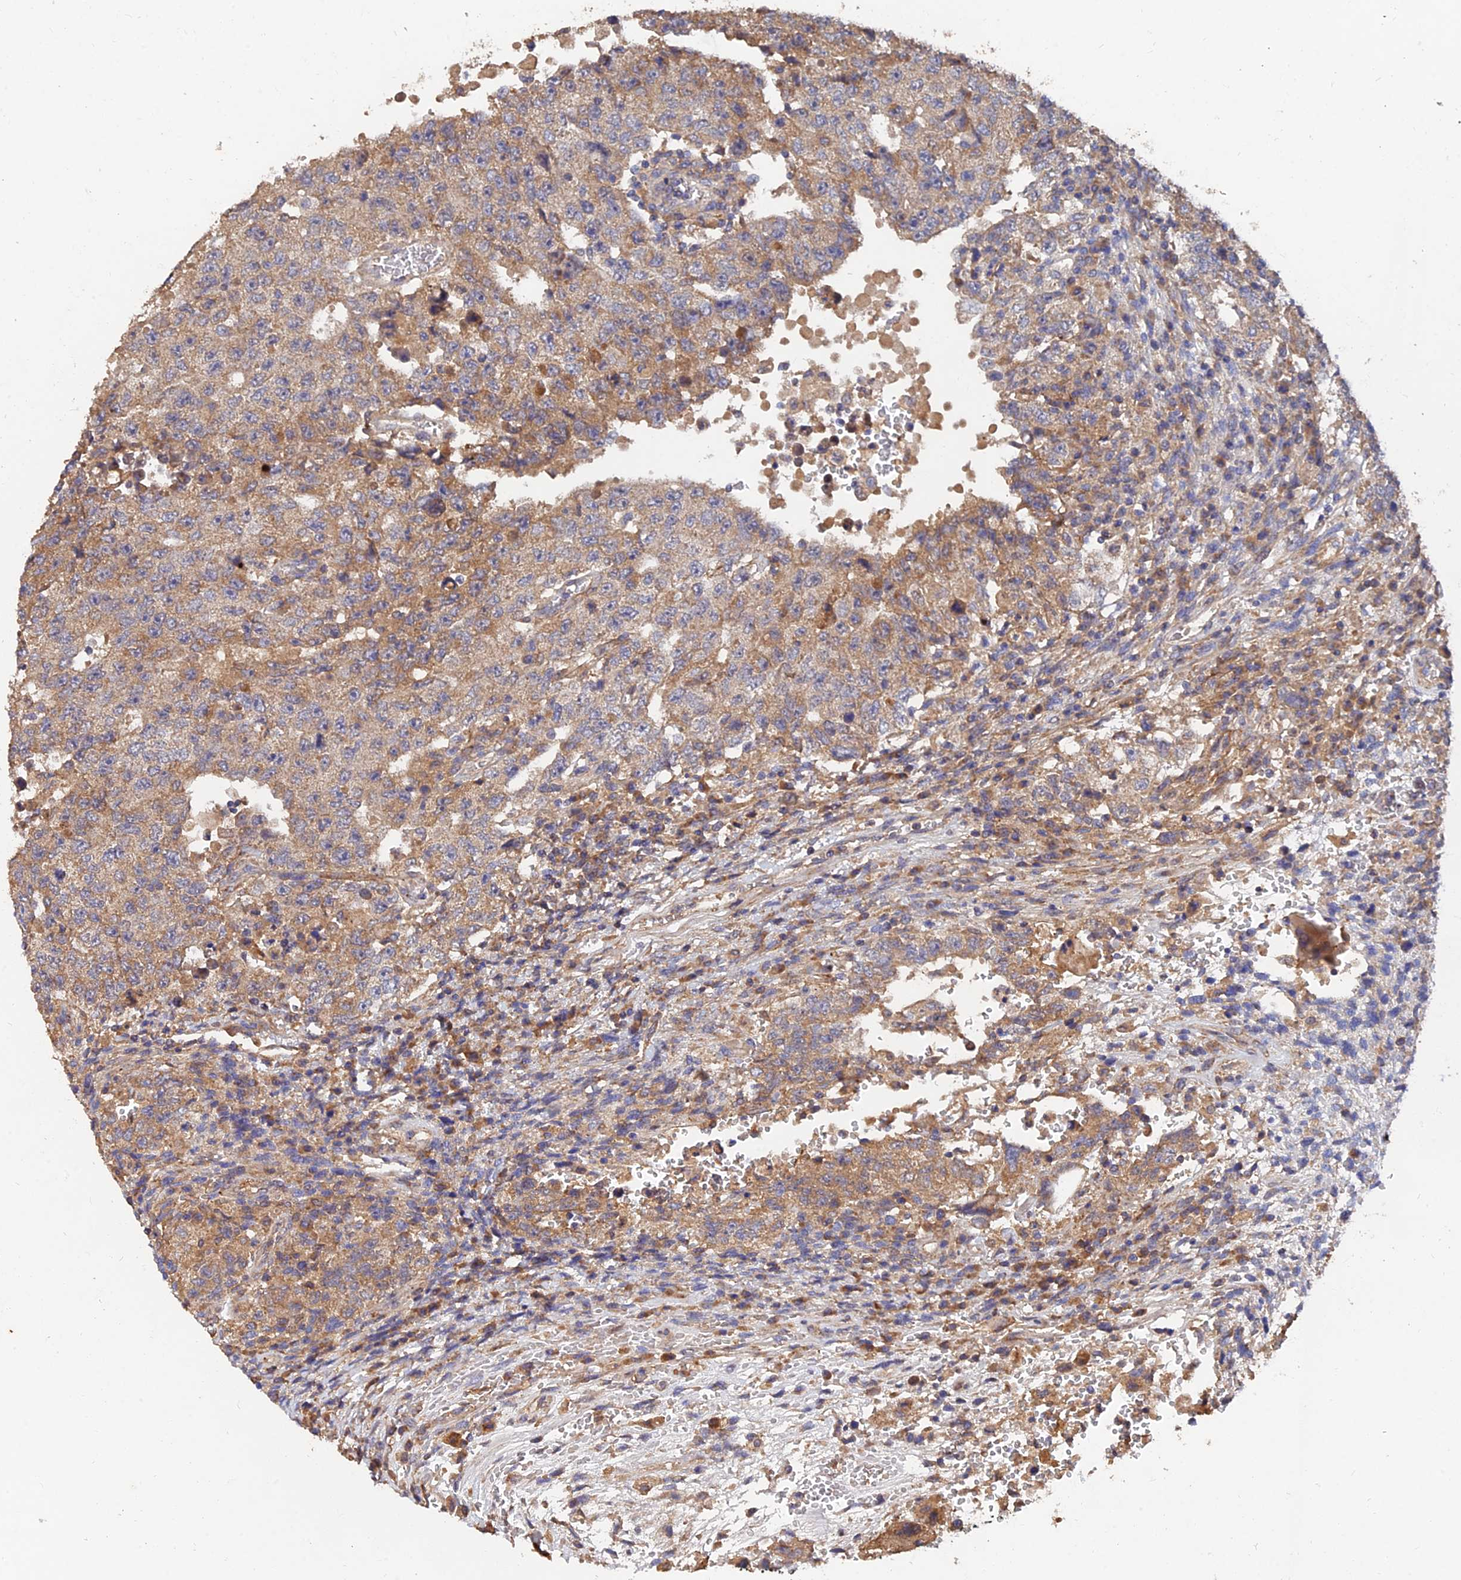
{"staining": {"intensity": "moderate", "quantity": "25%-75%", "location": "cytoplasmic/membranous"}, "tissue": "testis cancer", "cell_type": "Tumor cells", "image_type": "cancer", "snomed": [{"axis": "morphology", "description": "Carcinoma, Embryonal, NOS"}, {"axis": "topography", "description": "Testis"}], "caption": "A high-resolution photomicrograph shows immunohistochemistry (IHC) staining of embryonal carcinoma (testis), which shows moderate cytoplasmic/membranous staining in approximately 25%-75% of tumor cells.", "gene": "SLC38A11", "patient": {"sex": "male", "age": 26}}